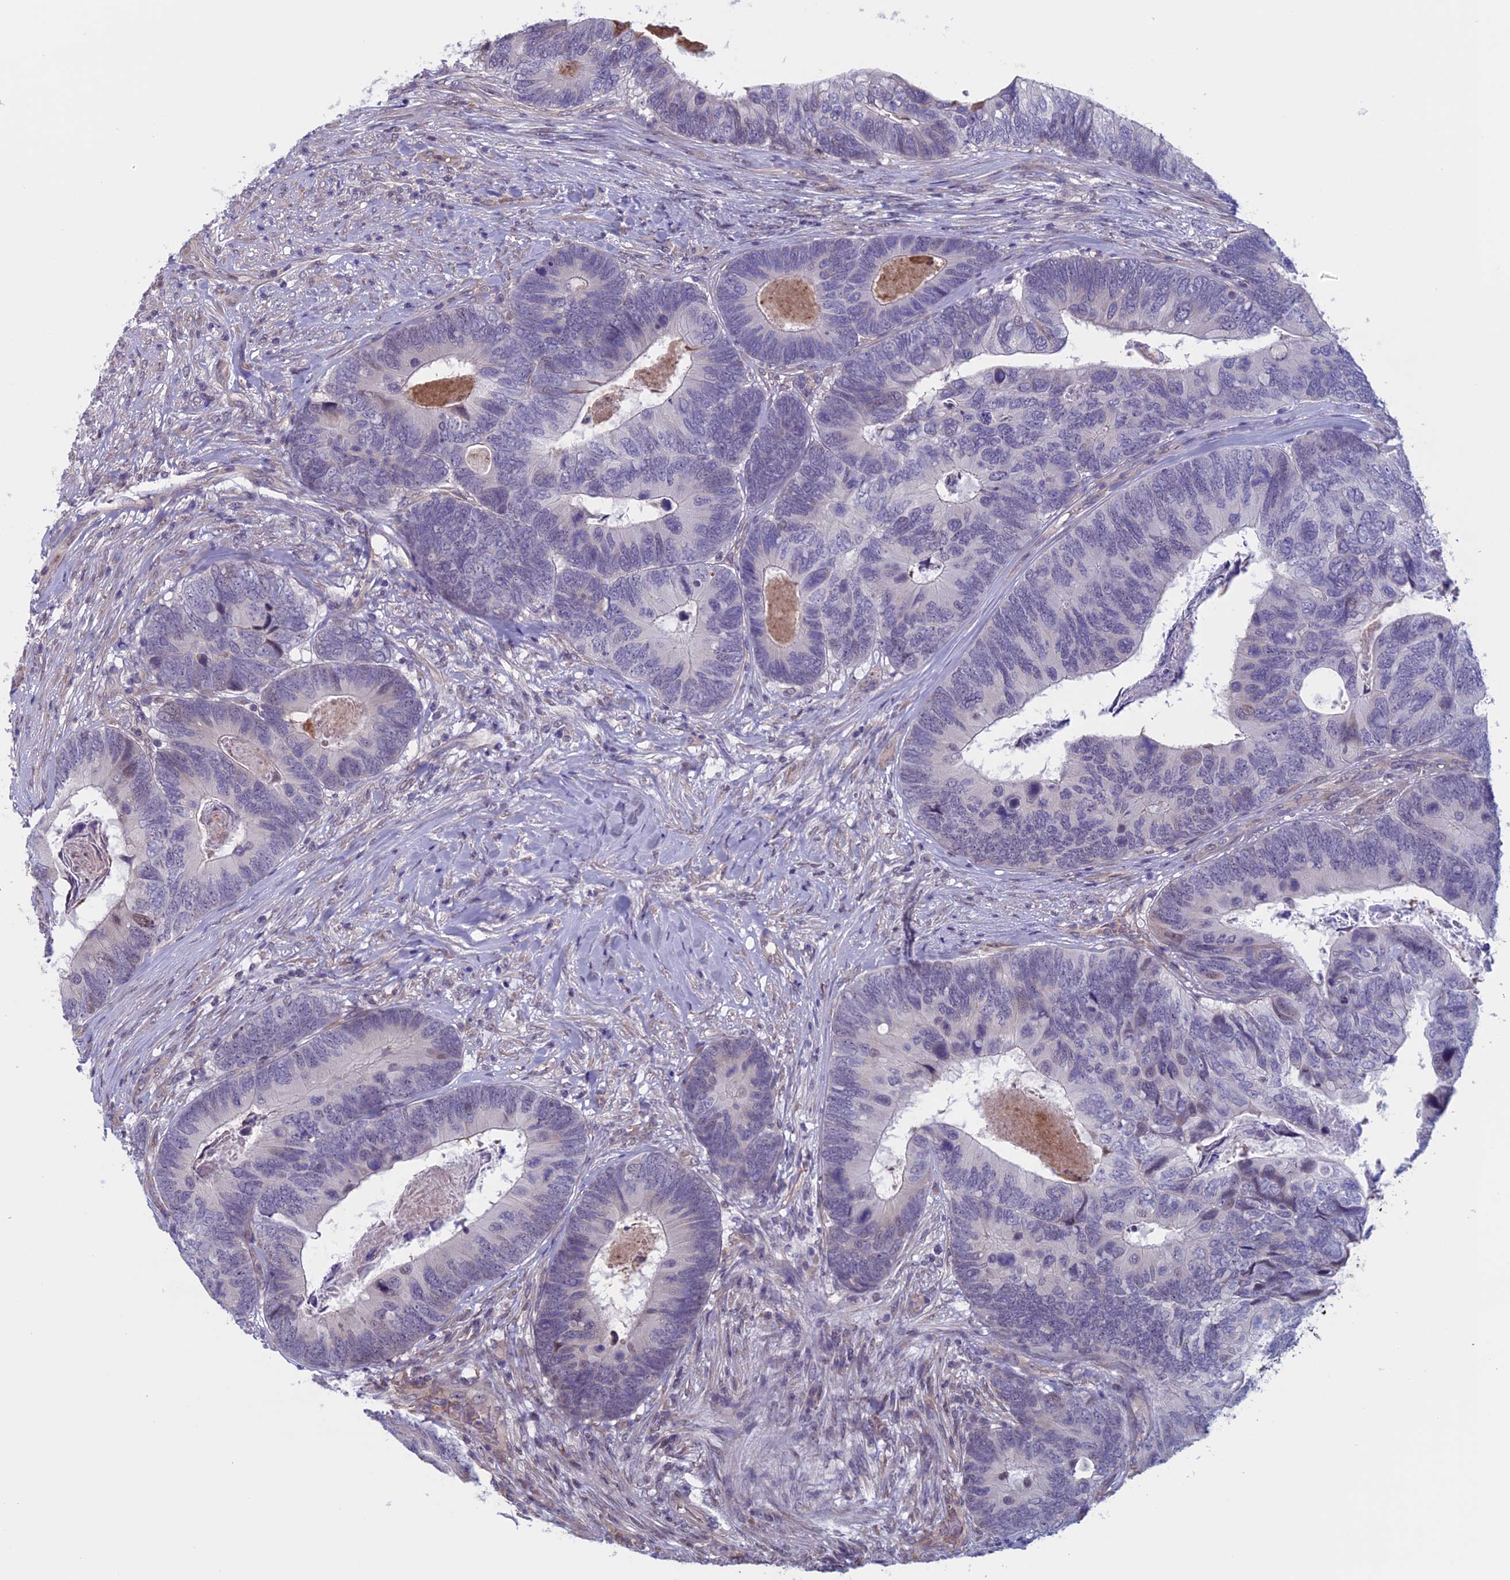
{"staining": {"intensity": "negative", "quantity": "none", "location": "none"}, "tissue": "colorectal cancer", "cell_type": "Tumor cells", "image_type": "cancer", "snomed": [{"axis": "morphology", "description": "Adenocarcinoma, NOS"}, {"axis": "topography", "description": "Colon"}], "caption": "This is a image of immunohistochemistry staining of adenocarcinoma (colorectal), which shows no positivity in tumor cells. Brightfield microscopy of immunohistochemistry (IHC) stained with DAB (3,3'-diaminobenzidine) (brown) and hematoxylin (blue), captured at high magnification.", "gene": "SLC1A6", "patient": {"sex": "female", "age": 67}}